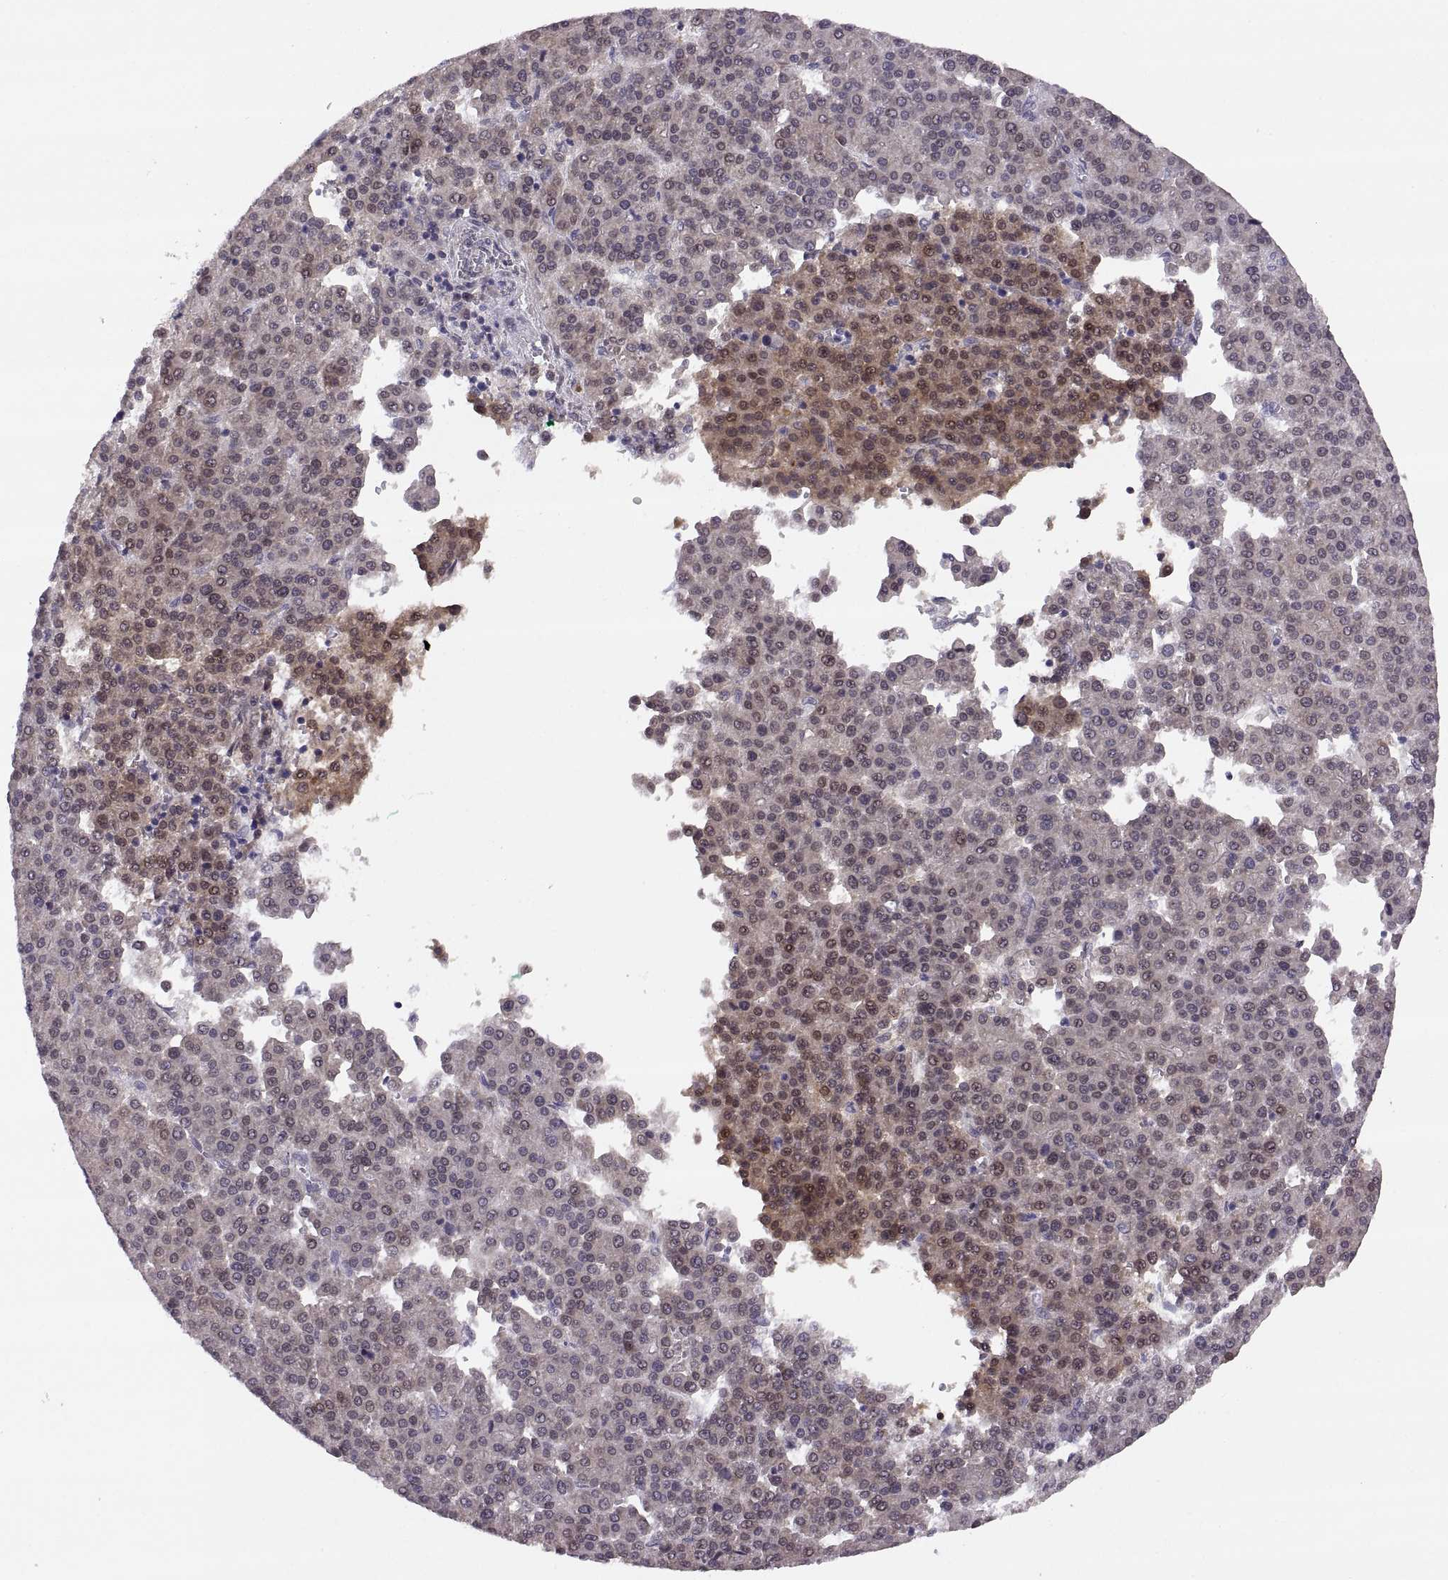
{"staining": {"intensity": "moderate", "quantity": "25%-75%", "location": "cytoplasmic/membranous"}, "tissue": "liver cancer", "cell_type": "Tumor cells", "image_type": "cancer", "snomed": [{"axis": "morphology", "description": "Carcinoma, Hepatocellular, NOS"}, {"axis": "topography", "description": "Liver"}], "caption": "Approximately 25%-75% of tumor cells in liver cancer exhibit moderate cytoplasmic/membranous protein positivity as visualized by brown immunohistochemical staining.", "gene": "ADH6", "patient": {"sex": "female", "age": 58}}